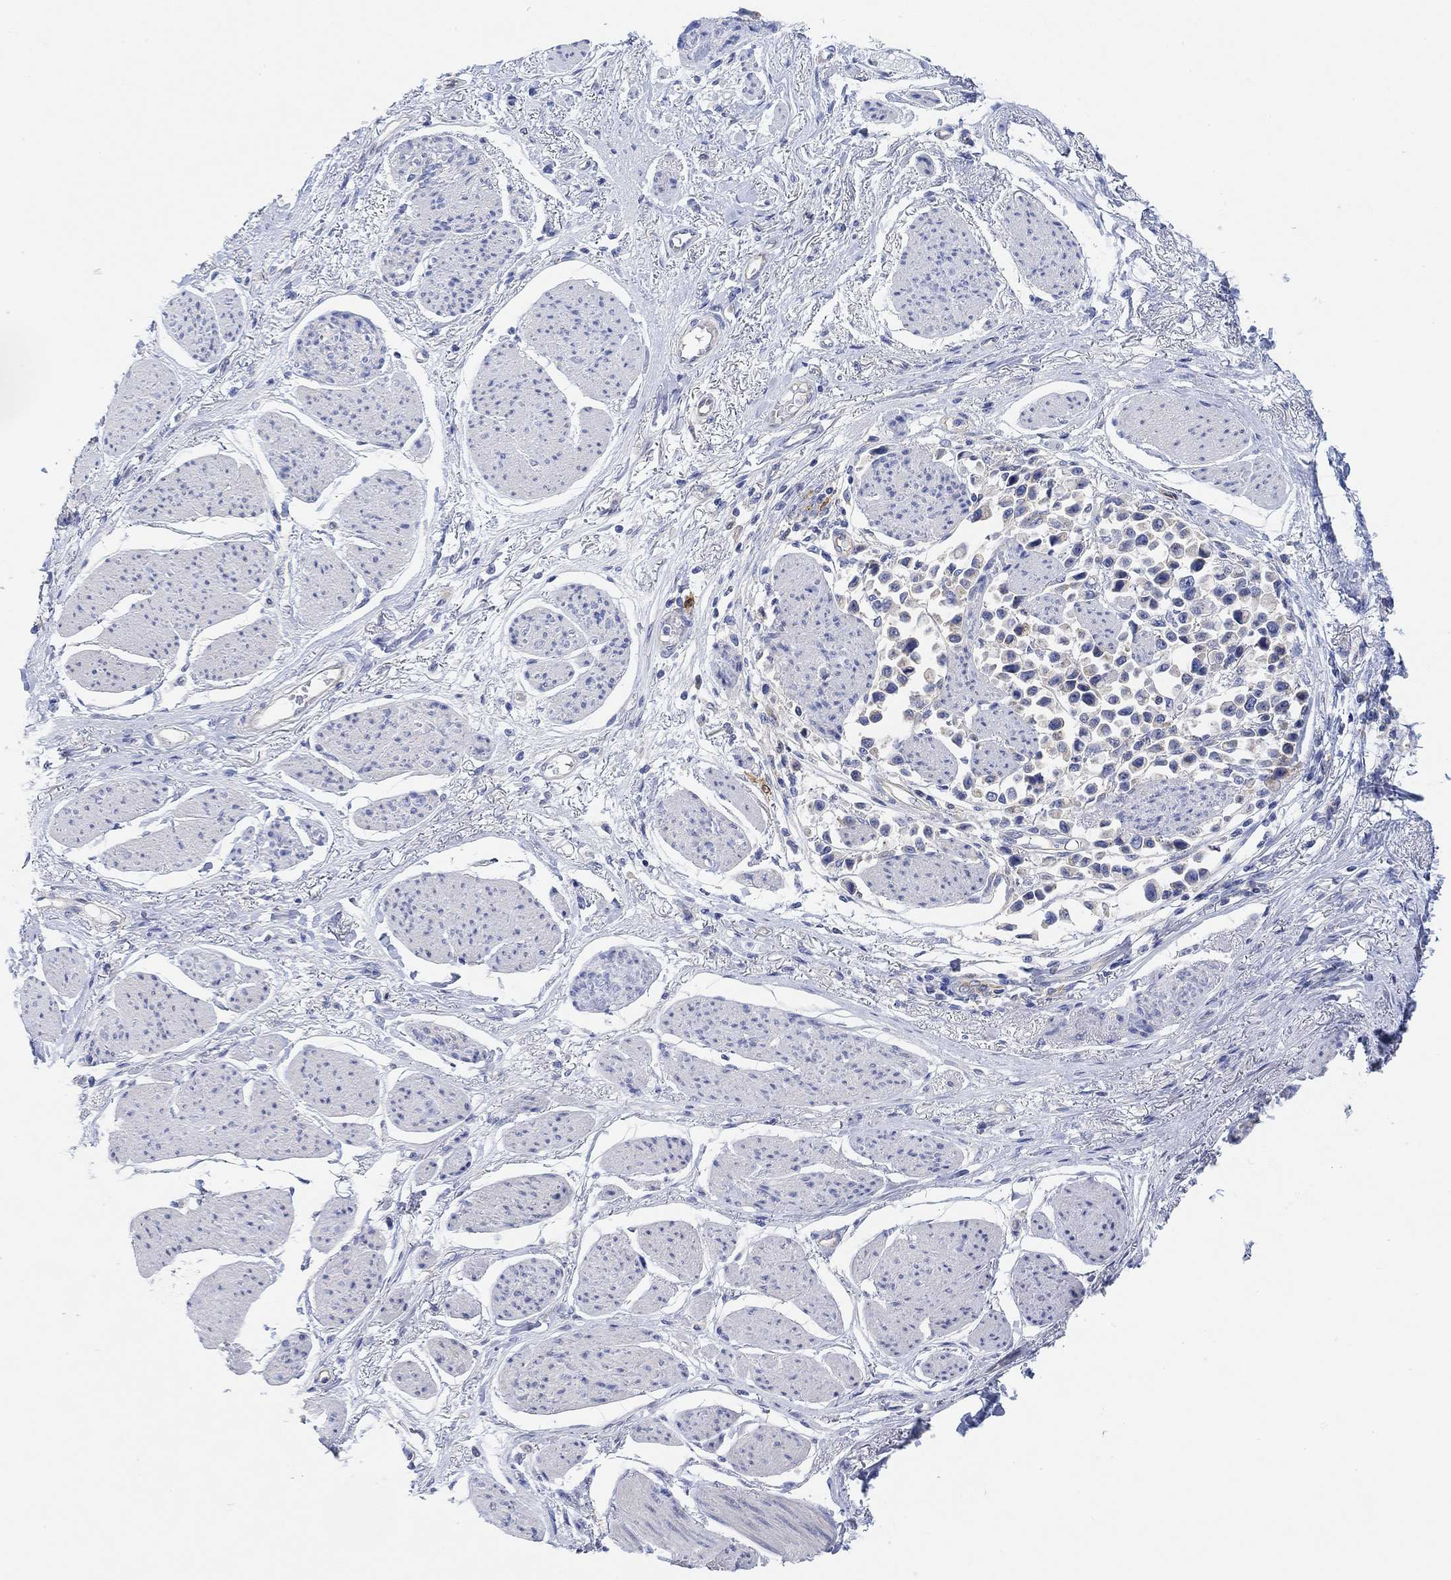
{"staining": {"intensity": "weak", "quantity": "<25%", "location": "cytoplasmic/membranous"}, "tissue": "stomach cancer", "cell_type": "Tumor cells", "image_type": "cancer", "snomed": [{"axis": "morphology", "description": "Adenocarcinoma, NOS"}, {"axis": "topography", "description": "Stomach"}], "caption": "High power microscopy image of an immunohistochemistry (IHC) histopathology image of stomach cancer, revealing no significant positivity in tumor cells.", "gene": "RGS1", "patient": {"sex": "female", "age": 81}}